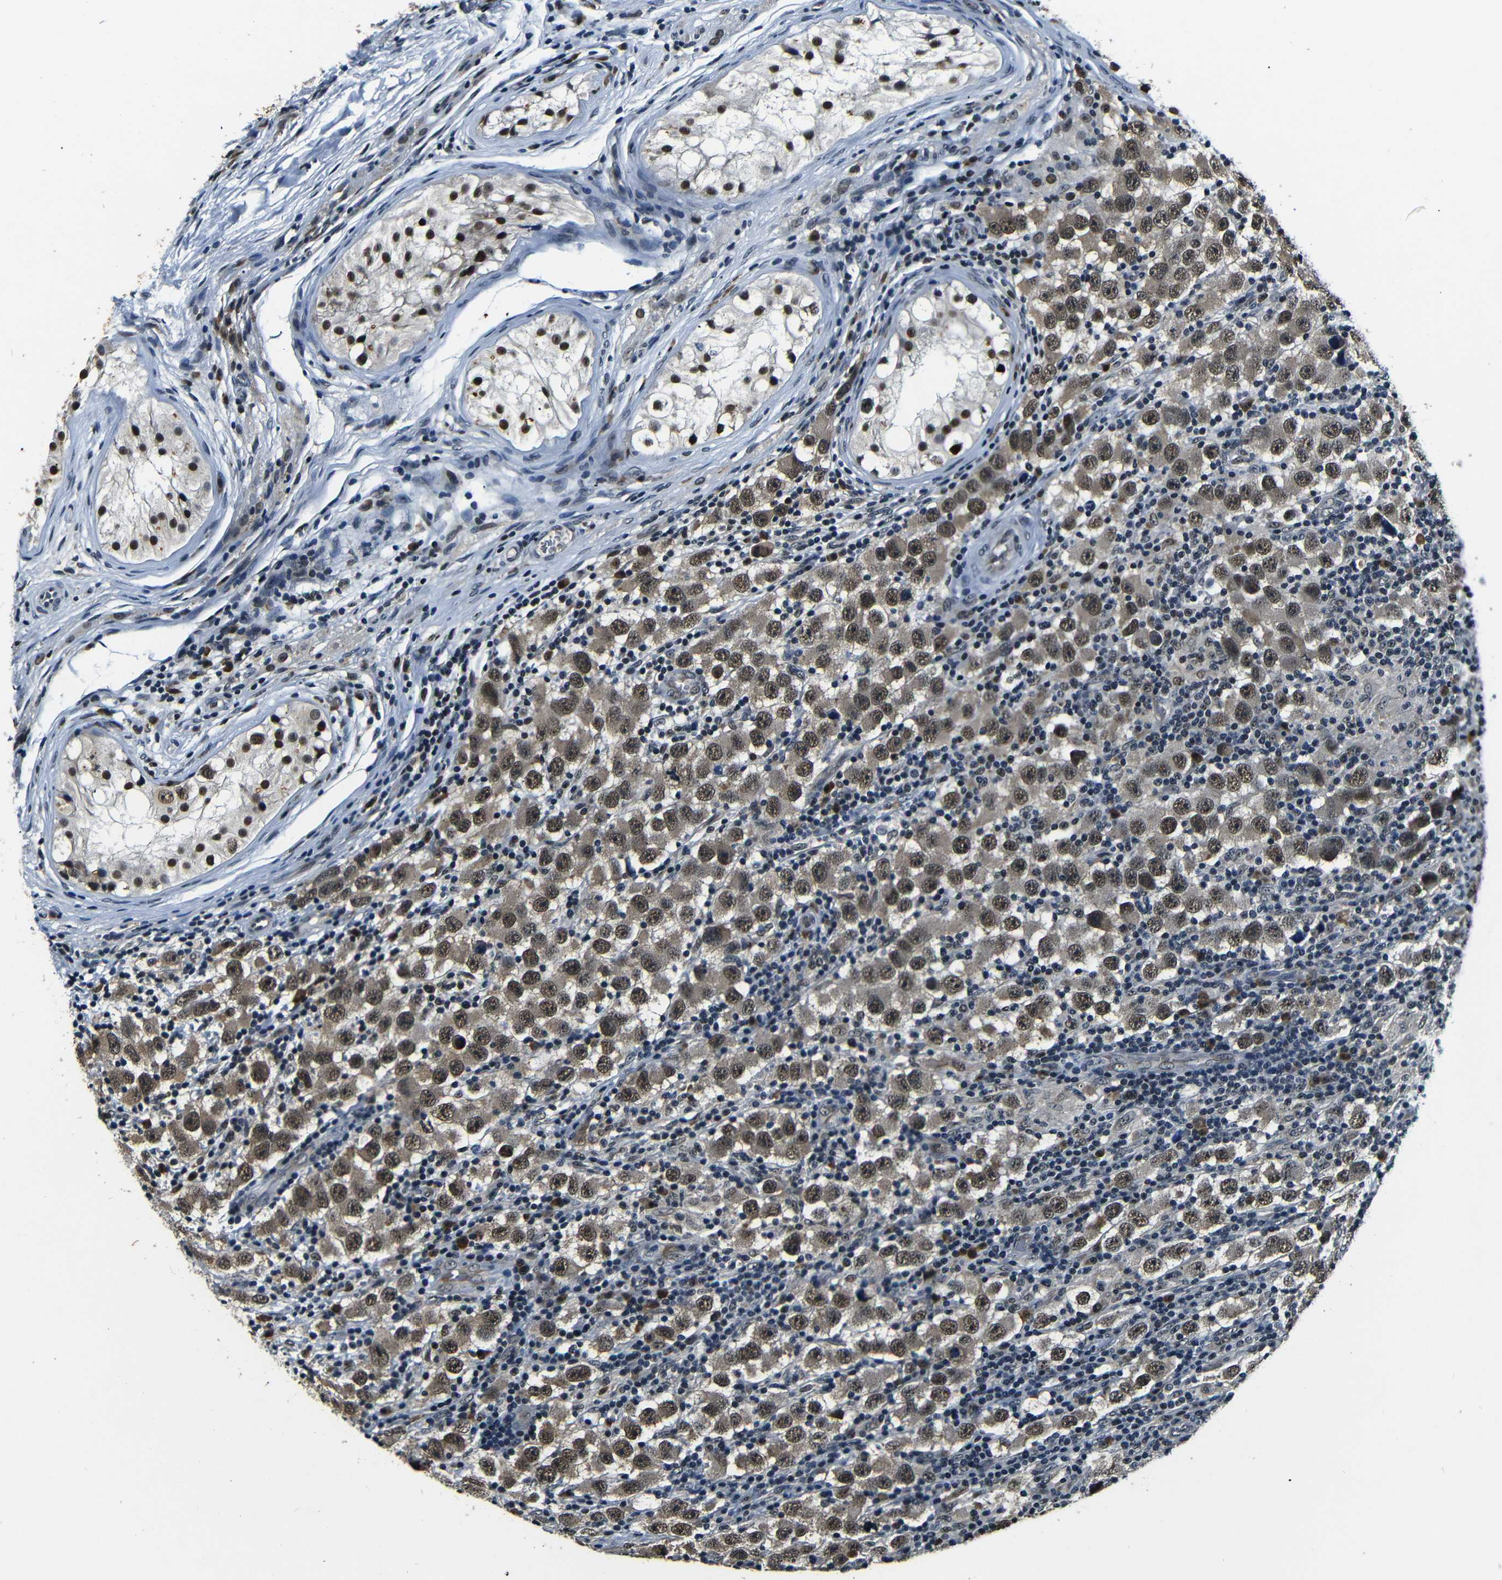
{"staining": {"intensity": "moderate", "quantity": ">75%", "location": "nuclear"}, "tissue": "testis cancer", "cell_type": "Tumor cells", "image_type": "cancer", "snomed": [{"axis": "morphology", "description": "Carcinoma, Embryonal, NOS"}, {"axis": "topography", "description": "Testis"}], "caption": "Protein expression analysis of embryonal carcinoma (testis) shows moderate nuclear expression in approximately >75% of tumor cells.", "gene": "FOXD4", "patient": {"sex": "male", "age": 21}}